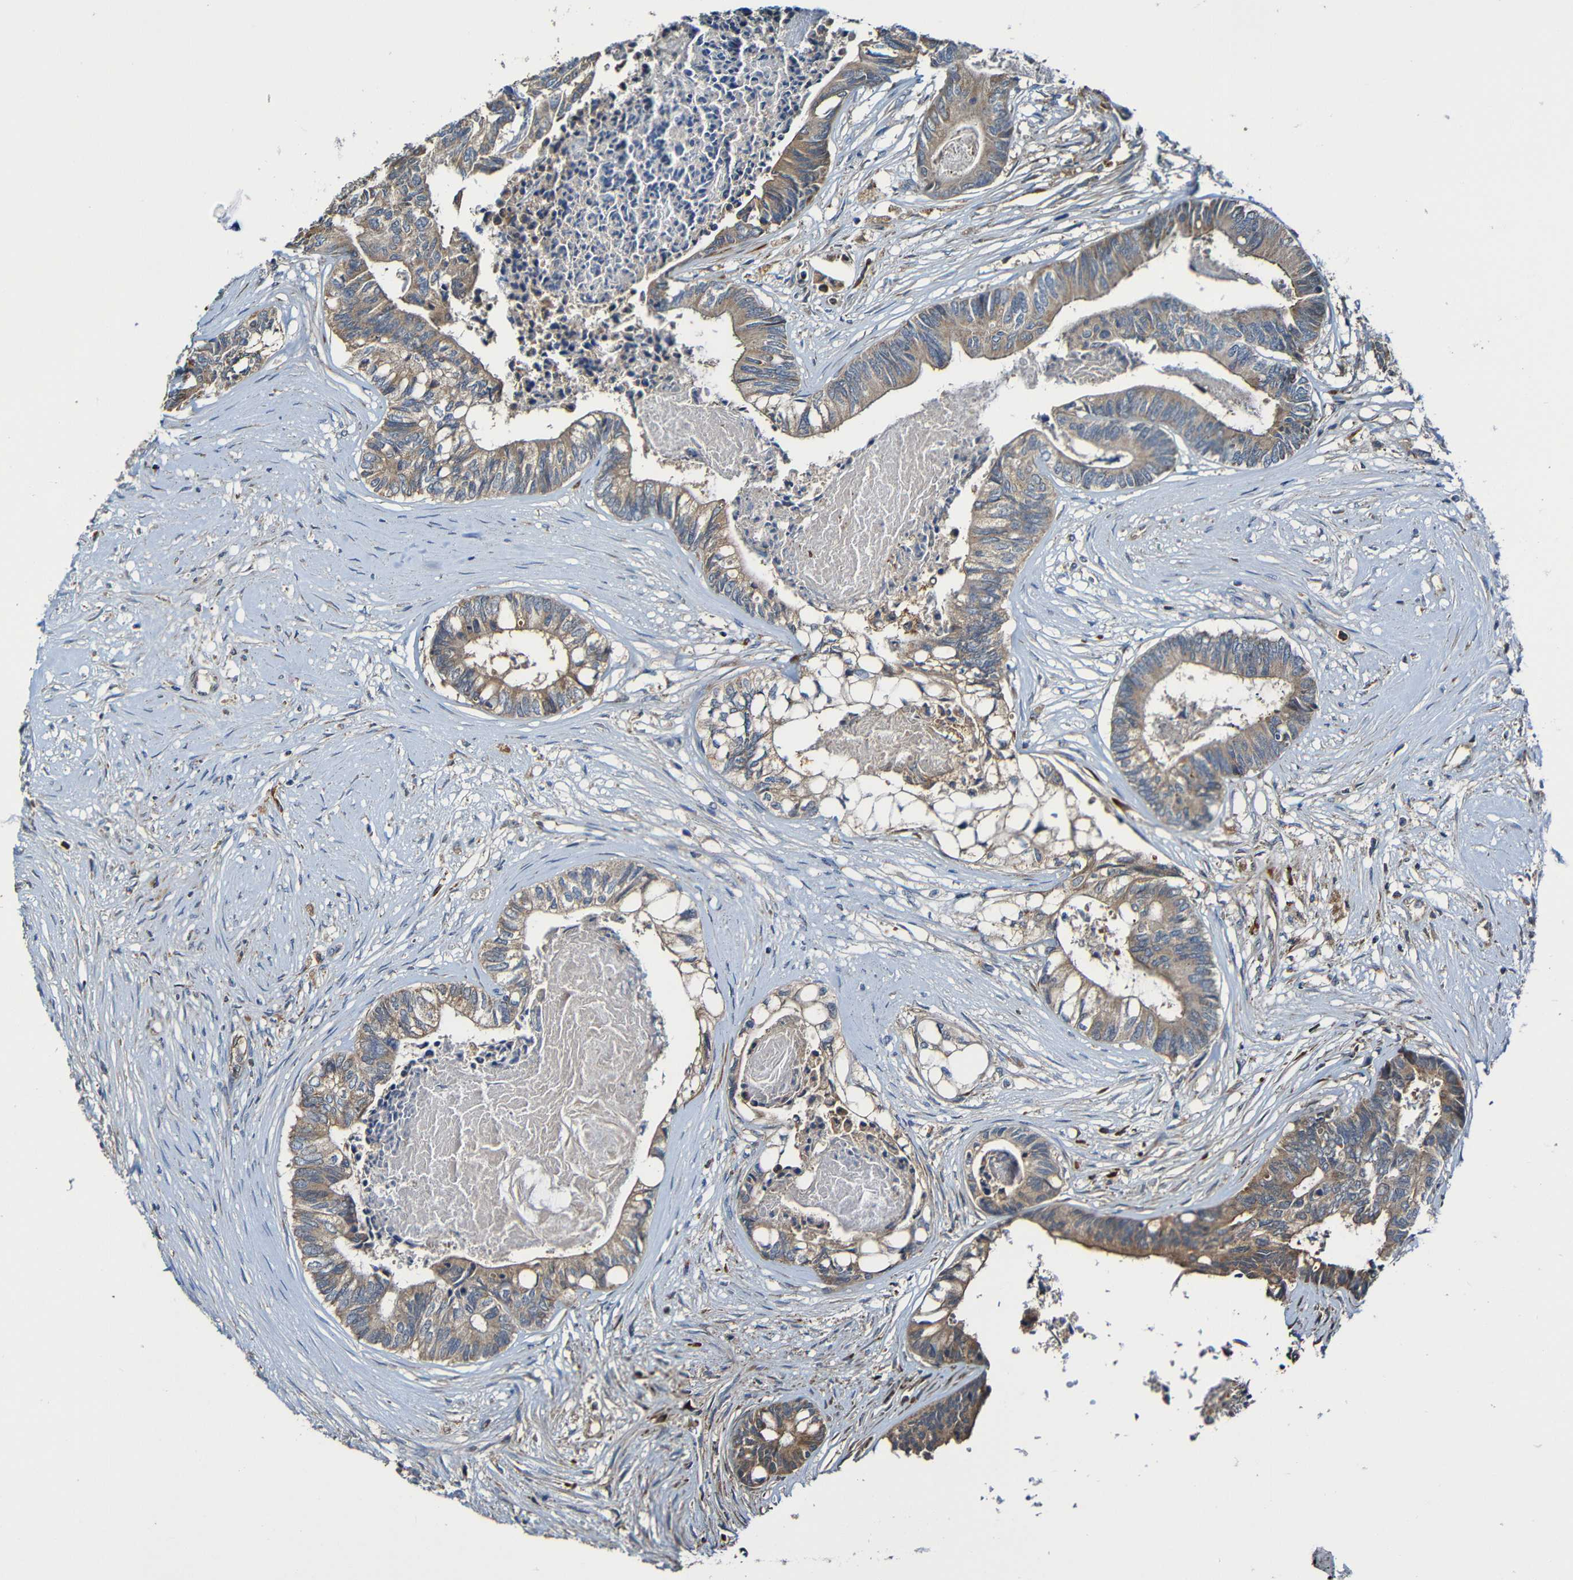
{"staining": {"intensity": "moderate", "quantity": ">75%", "location": "cytoplasmic/membranous"}, "tissue": "colorectal cancer", "cell_type": "Tumor cells", "image_type": "cancer", "snomed": [{"axis": "morphology", "description": "Adenocarcinoma, NOS"}, {"axis": "topography", "description": "Rectum"}], "caption": "A histopathology image of adenocarcinoma (colorectal) stained for a protein displays moderate cytoplasmic/membranous brown staining in tumor cells. (DAB (3,3'-diaminobenzidine) IHC with brightfield microscopy, high magnification).", "gene": "ADAM15", "patient": {"sex": "male", "age": 63}}